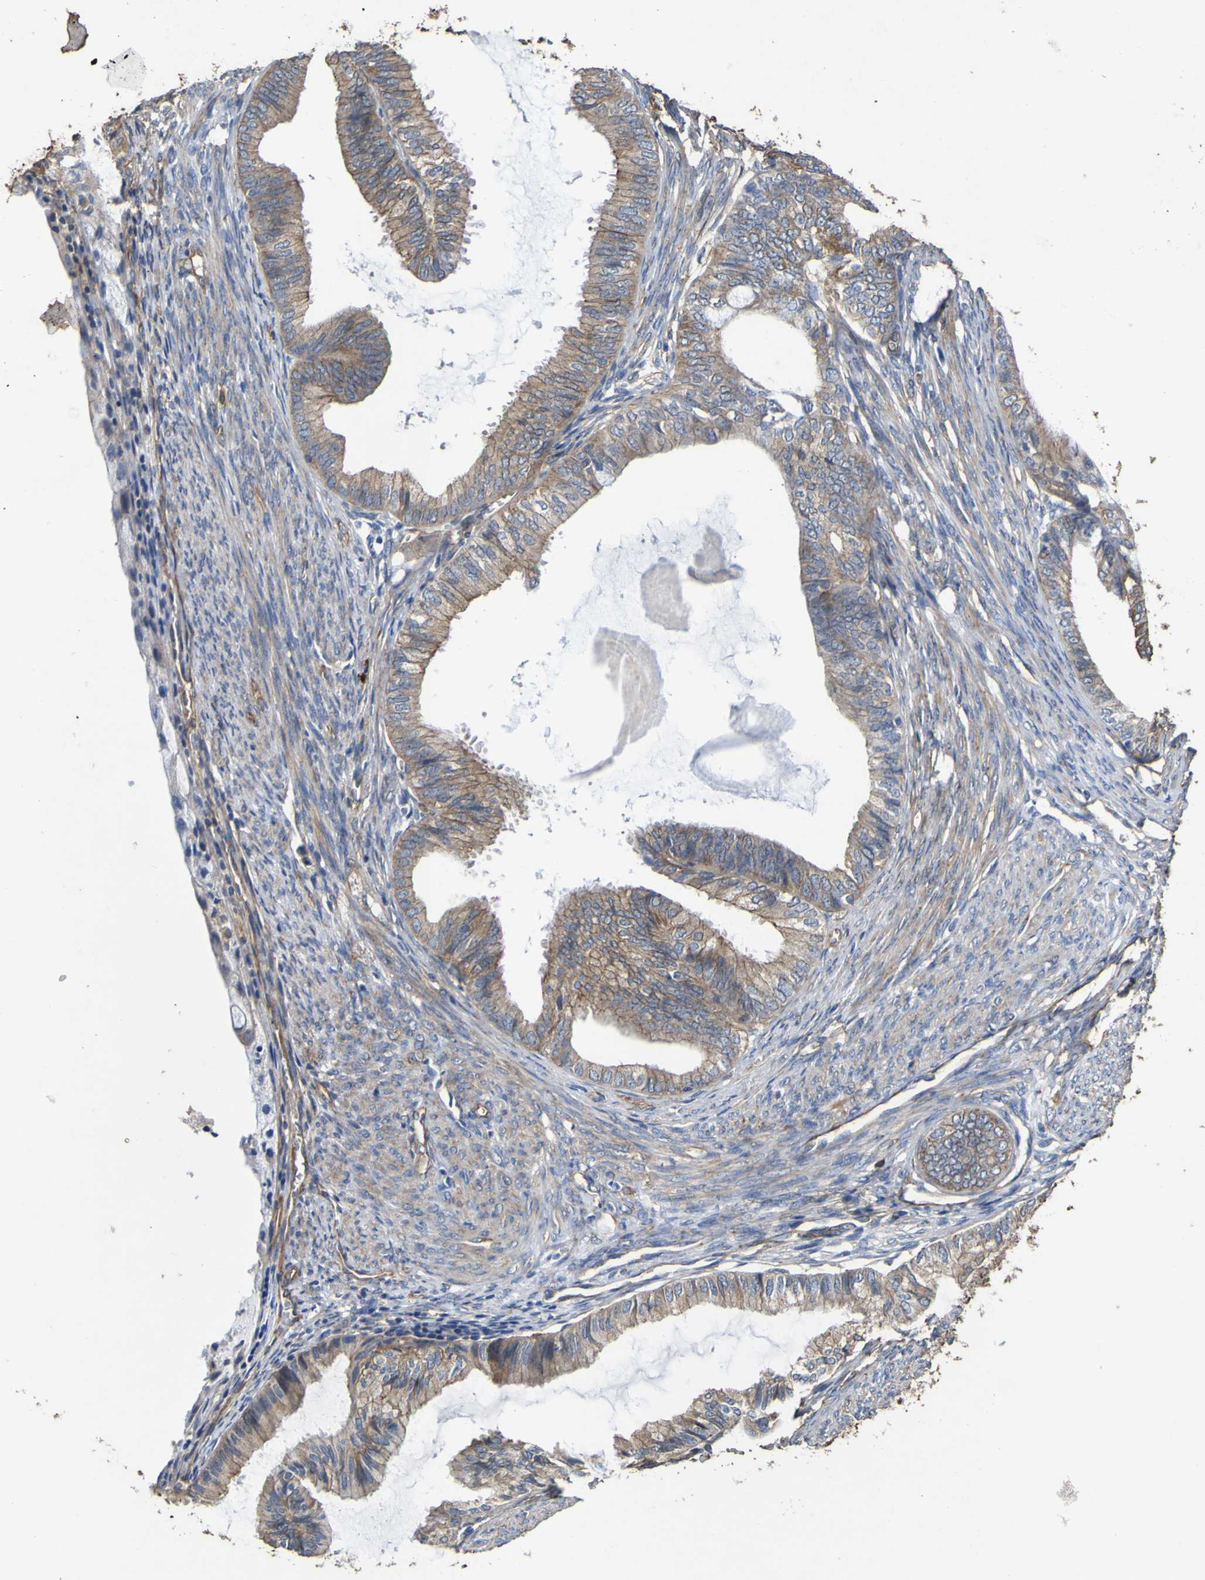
{"staining": {"intensity": "moderate", "quantity": ">75%", "location": "cytoplasmic/membranous"}, "tissue": "endometrial cancer", "cell_type": "Tumor cells", "image_type": "cancer", "snomed": [{"axis": "morphology", "description": "Adenocarcinoma, NOS"}, {"axis": "topography", "description": "Endometrium"}], "caption": "Immunohistochemical staining of human endometrial cancer displays moderate cytoplasmic/membranous protein expression in about >75% of tumor cells.", "gene": "TNFSF15", "patient": {"sex": "female", "age": 86}}